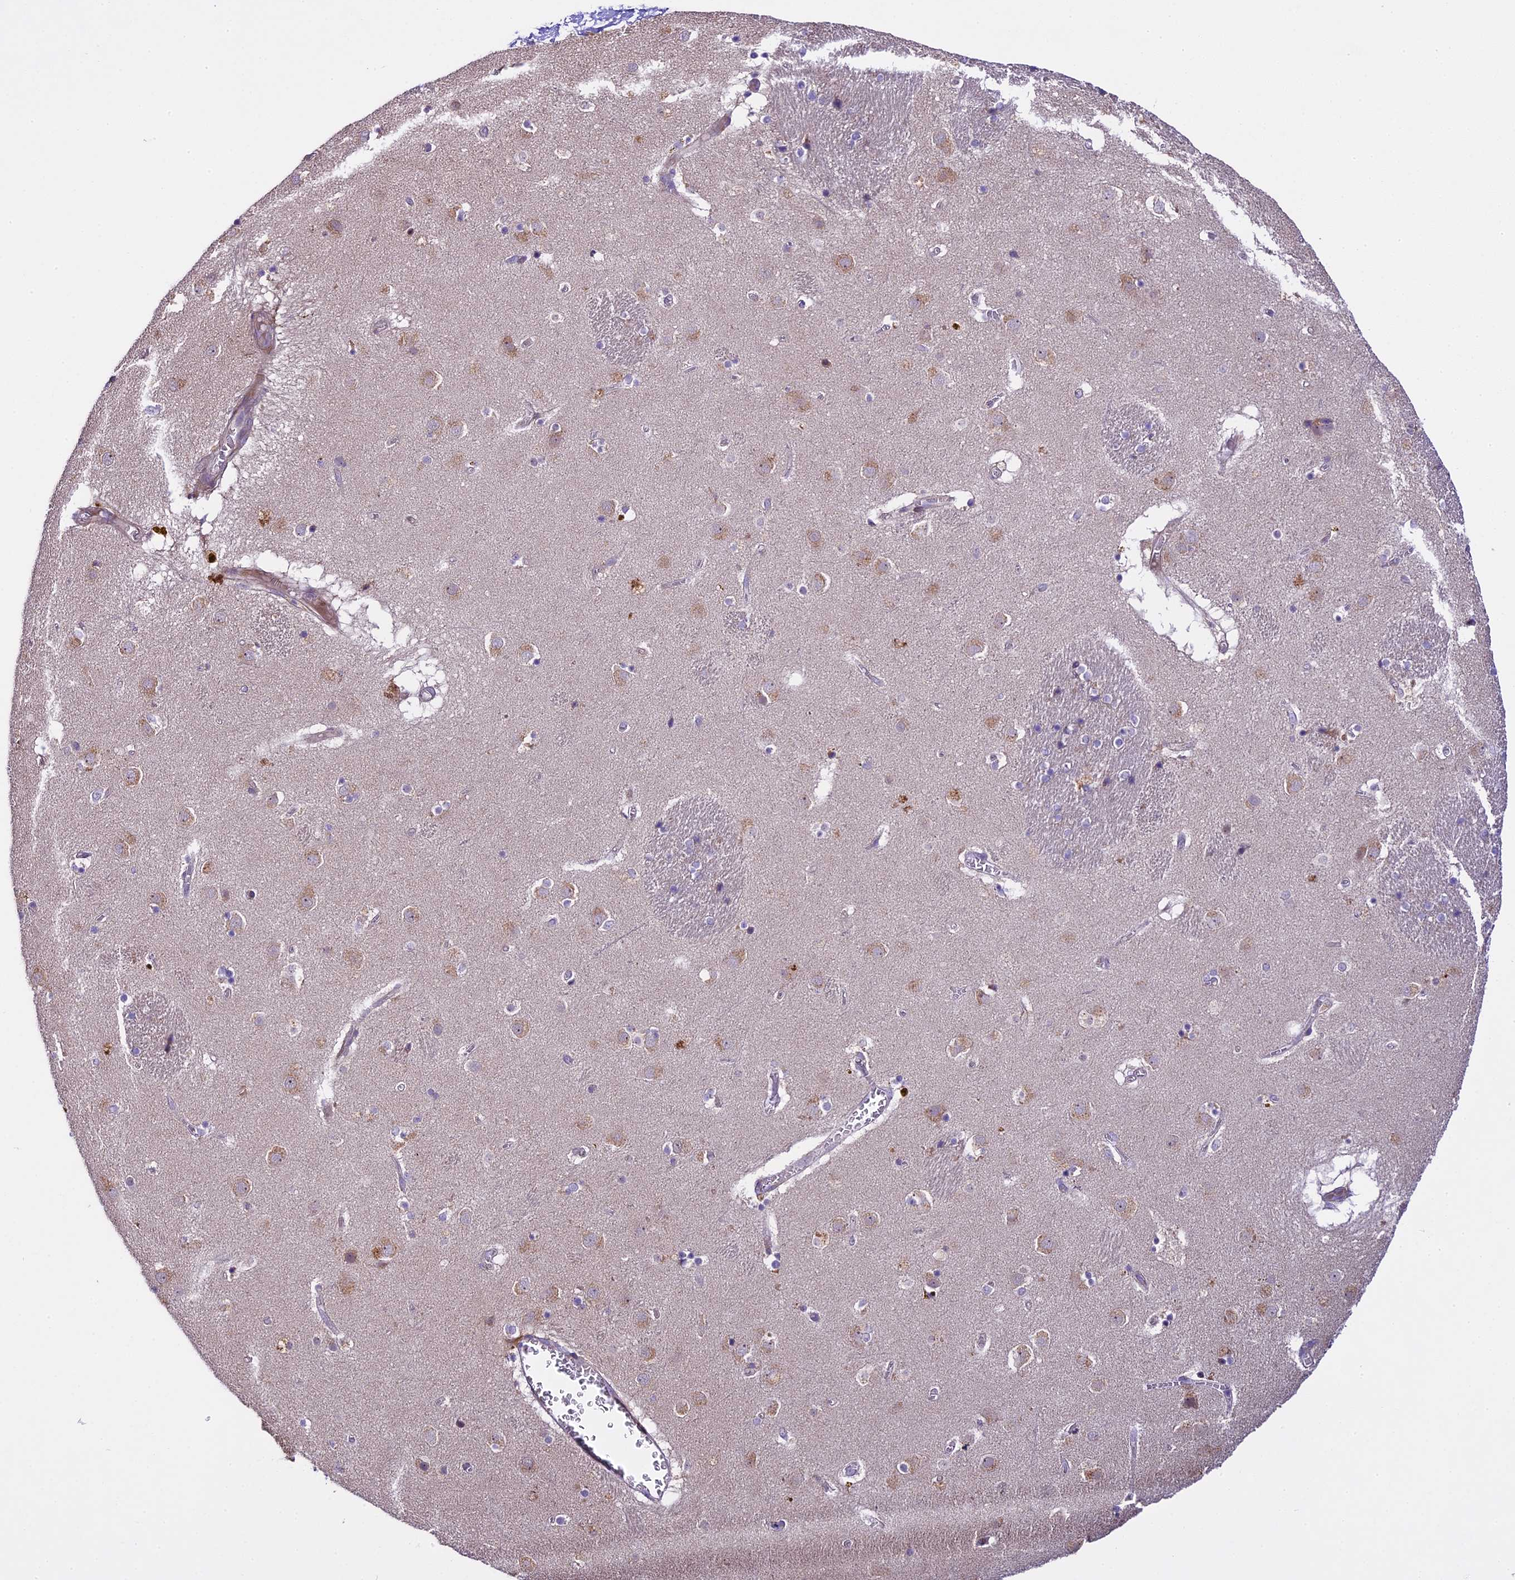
{"staining": {"intensity": "moderate", "quantity": "<25%", "location": "cytoplasmic/membranous"}, "tissue": "caudate", "cell_type": "Glial cells", "image_type": "normal", "snomed": [{"axis": "morphology", "description": "Normal tissue, NOS"}, {"axis": "topography", "description": "Lateral ventricle wall"}], "caption": "About <25% of glial cells in unremarkable human caudate demonstrate moderate cytoplasmic/membranous protein positivity as visualized by brown immunohistochemical staining.", "gene": "SPIRE1", "patient": {"sex": "male", "age": 70}}